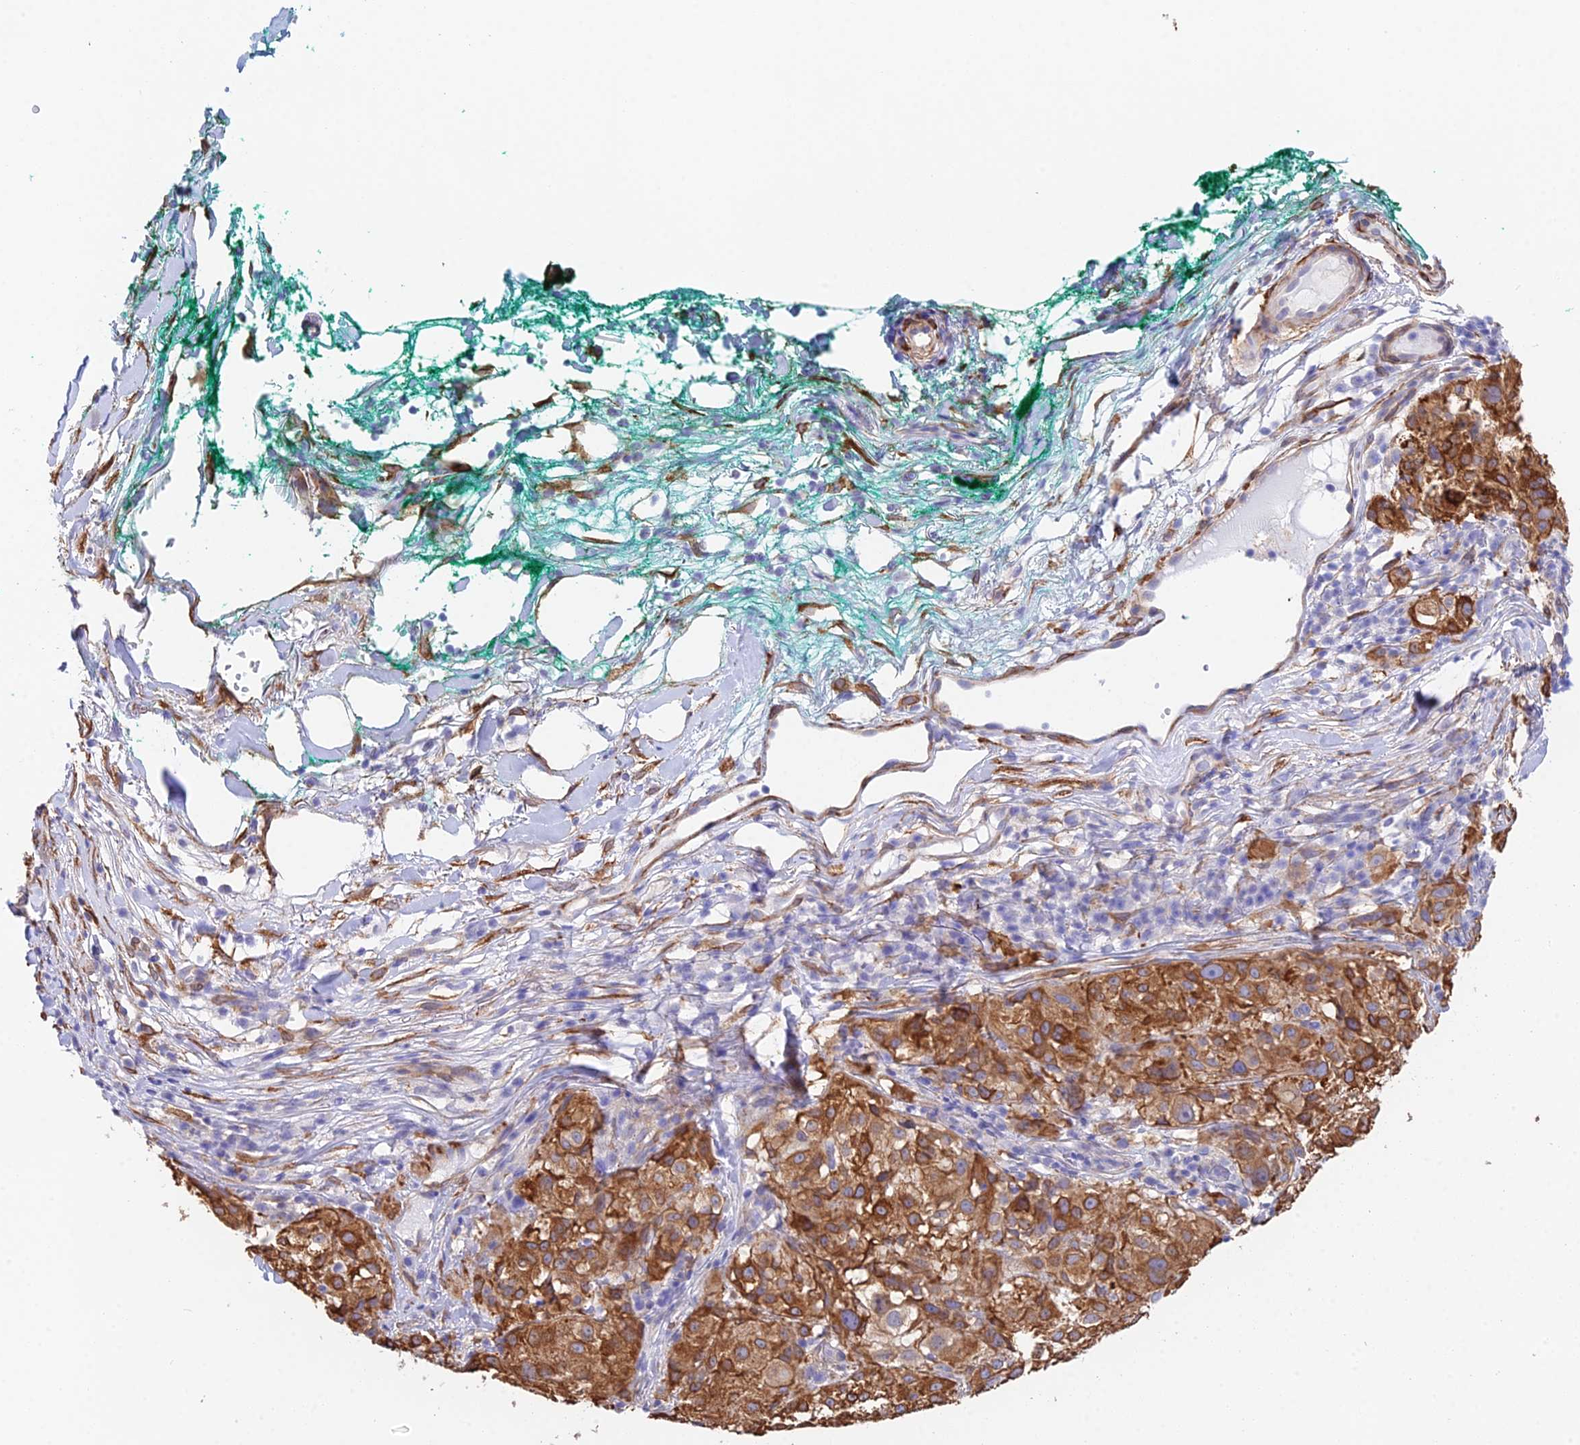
{"staining": {"intensity": "strong", "quantity": ">75%", "location": "cytoplasmic/membranous"}, "tissue": "melanoma", "cell_type": "Tumor cells", "image_type": "cancer", "snomed": [{"axis": "morphology", "description": "Necrosis, NOS"}, {"axis": "morphology", "description": "Malignant melanoma, NOS"}, {"axis": "topography", "description": "Skin"}], "caption": "Immunohistochemical staining of human malignant melanoma exhibits strong cytoplasmic/membranous protein expression in about >75% of tumor cells.", "gene": "MXRA7", "patient": {"sex": "female", "age": 87}}